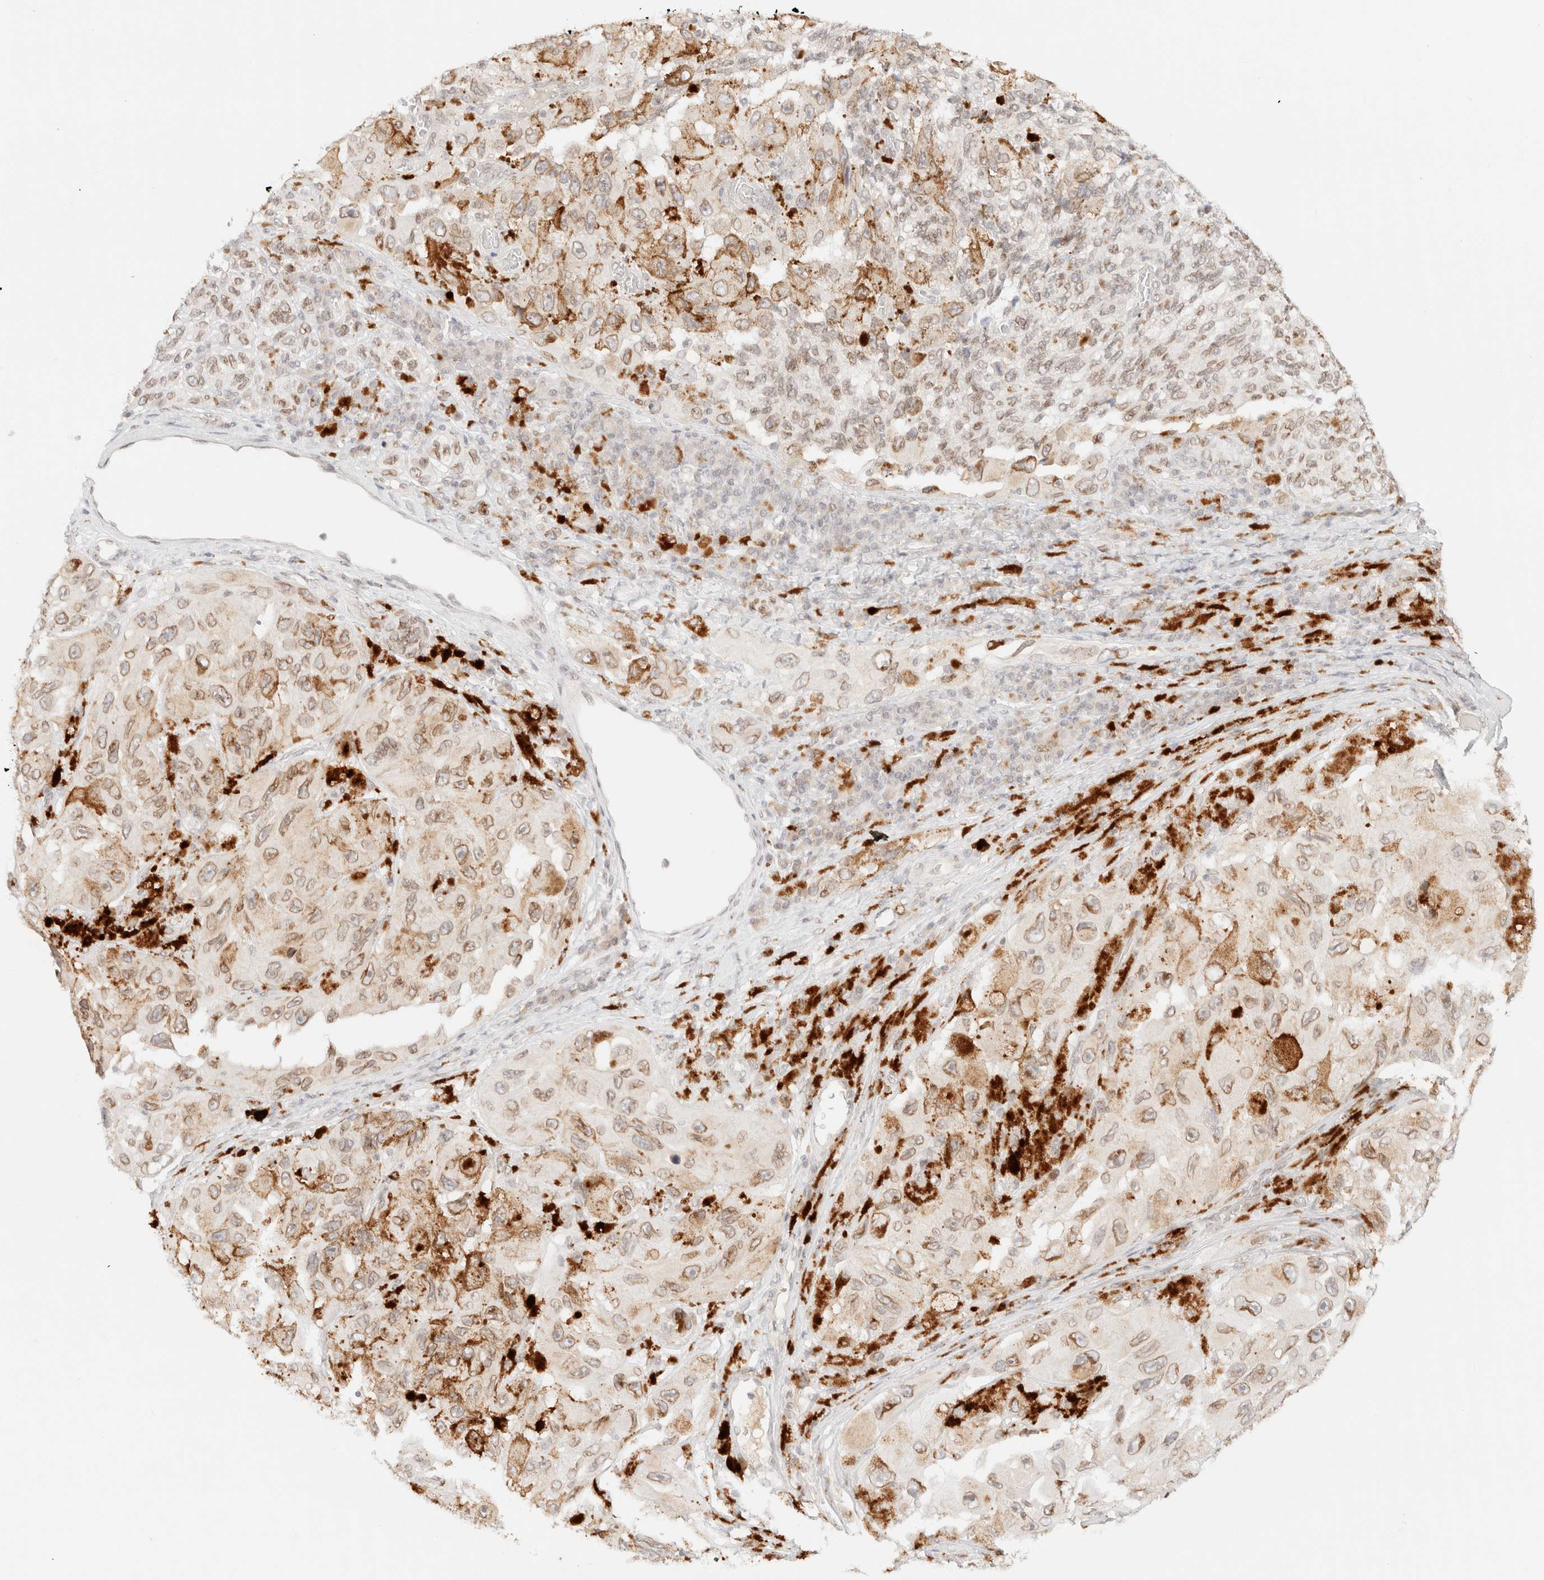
{"staining": {"intensity": "weak", "quantity": ">75%", "location": "cytoplasmic/membranous,nuclear"}, "tissue": "melanoma", "cell_type": "Tumor cells", "image_type": "cancer", "snomed": [{"axis": "morphology", "description": "Malignant melanoma, NOS"}, {"axis": "topography", "description": "Skin"}], "caption": "High-power microscopy captured an immunohistochemistry (IHC) histopathology image of melanoma, revealing weak cytoplasmic/membranous and nuclear positivity in about >75% of tumor cells.", "gene": "ZNF770", "patient": {"sex": "female", "age": 73}}